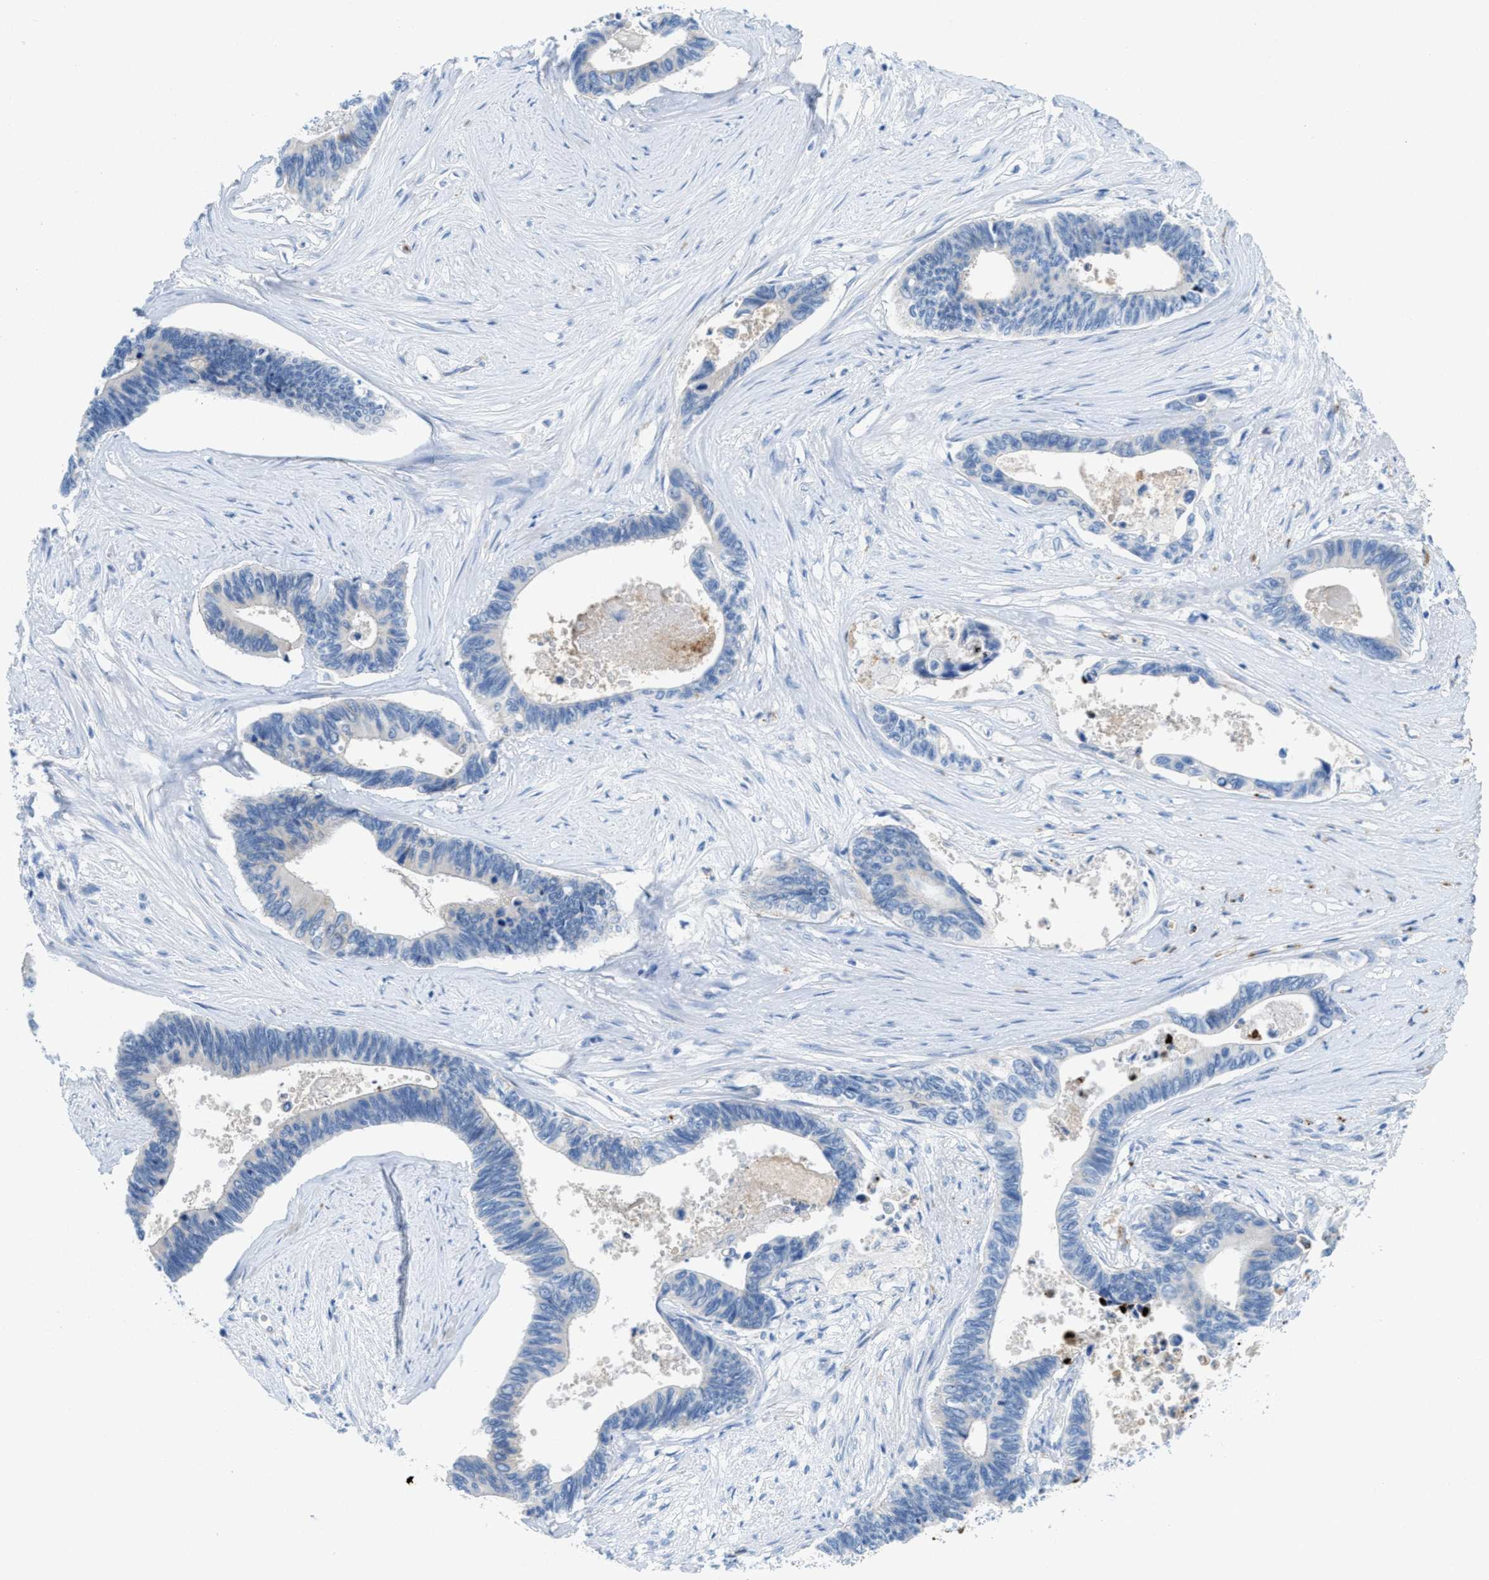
{"staining": {"intensity": "negative", "quantity": "none", "location": "none"}, "tissue": "pancreatic cancer", "cell_type": "Tumor cells", "image_type": "cancer", "snomed": [{"axis": "morphology", "description": "Adenocarcinoma, NOS"}, {"axis": "topography", "description": "Pancreas"}], "caption": "IHC of pancreatic adenocarcinoma shows no positivity in tumor cells.", "gene": "CMTM1", "patient": {"sex": "female", "age": 70}}